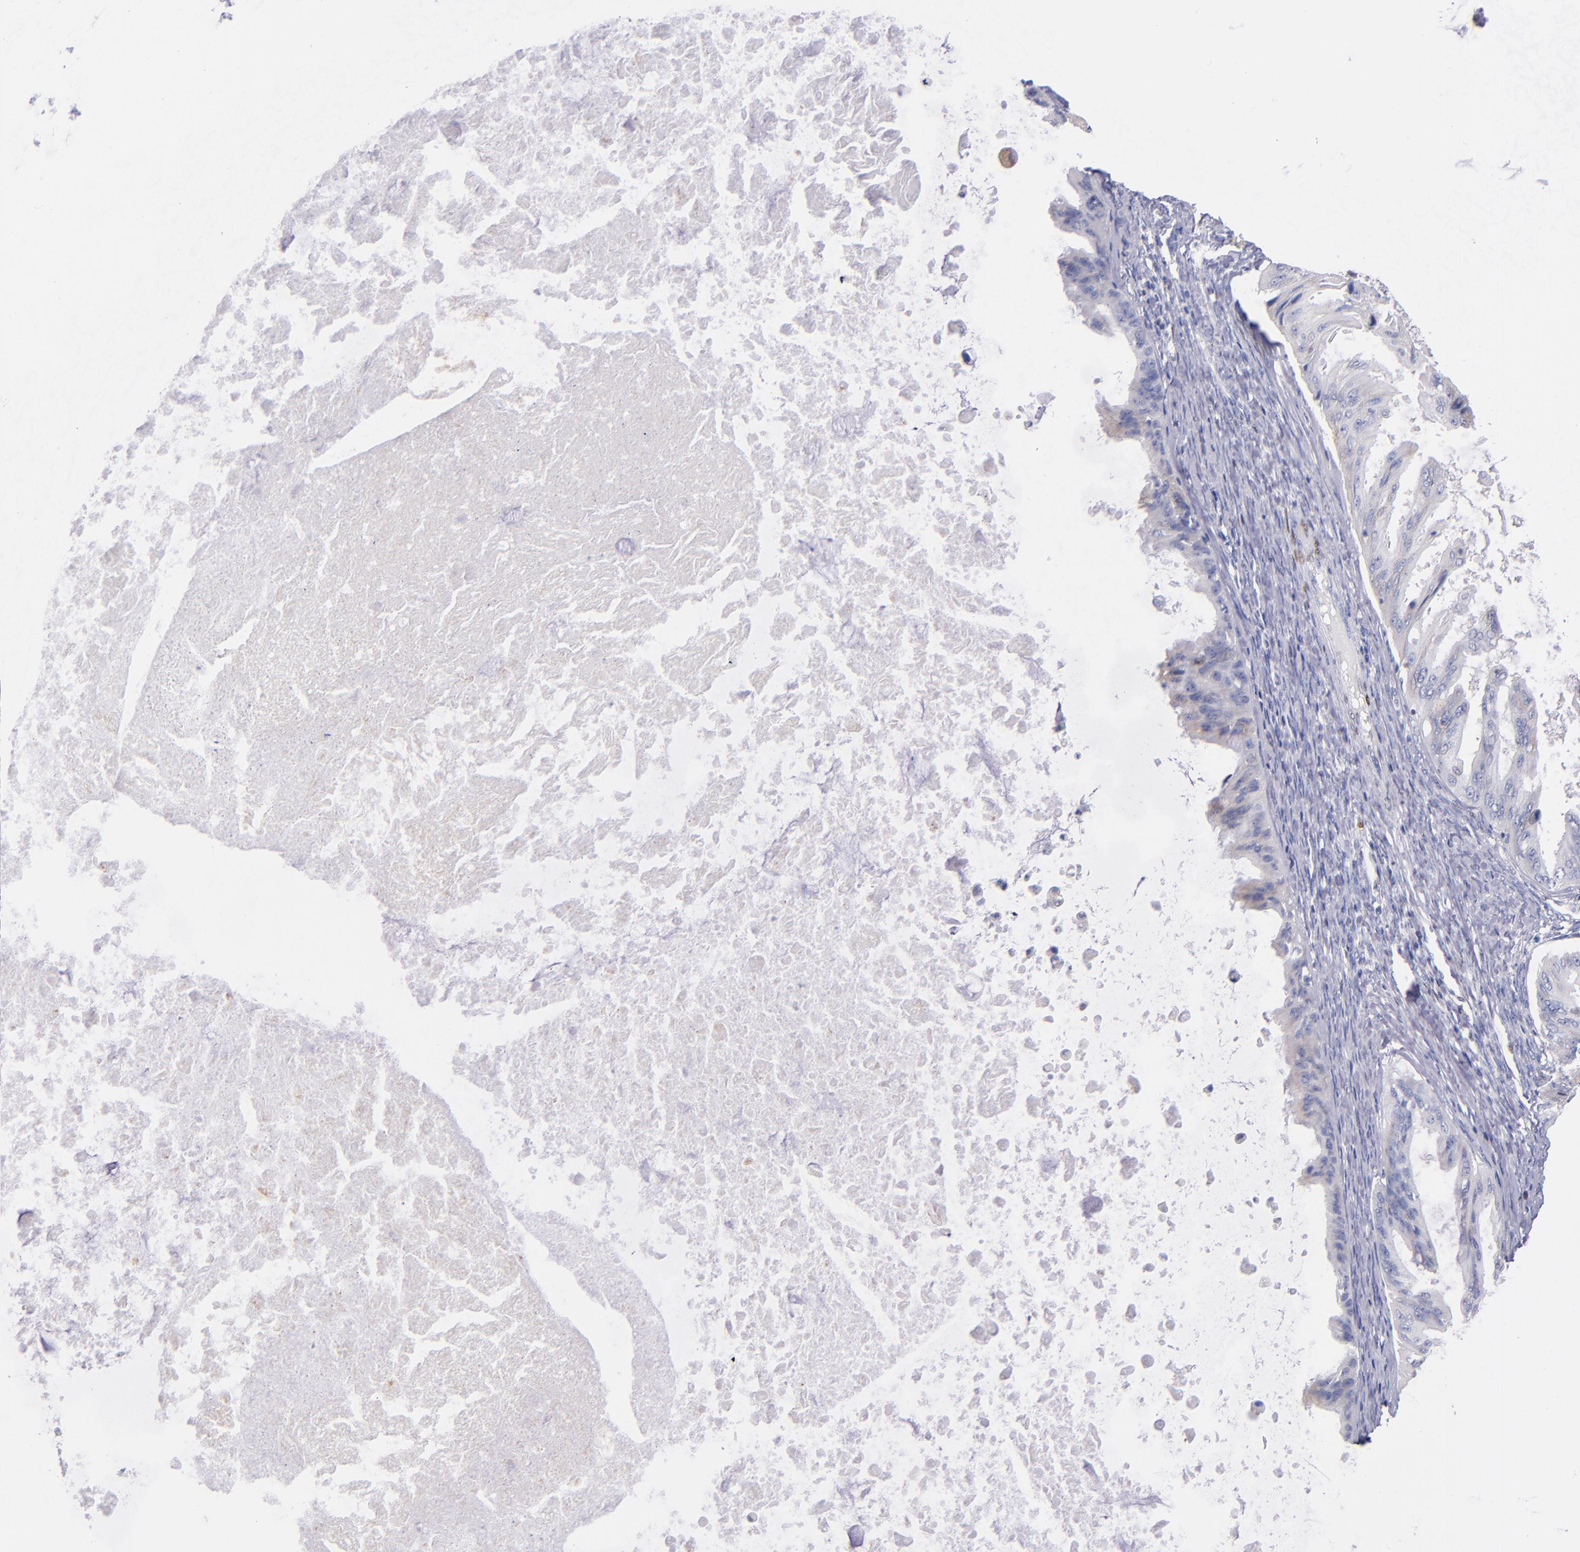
{"staining": {"intensity": "negative", "quantity": "none", "location": "none"}, "tissue": "ovarian cancer", "cell_type": "Tumor cells", "image_type": "cancer", "snomed": [{"axis": "morphology", "description": "Cystadenocarcinoma, mucinous, NOS"}, {"axis": "topography", "description": "Ovary"}], "caption": "IHC histopathology image of human ovarian cancer stained for a protein (brown), which displays no staining in tumor cells. The staining is performed using DAB brown chromogen with nuclei counter-stained in using hematoxylin.", "gene": "SRF", "patient": {"sex": "female", "age": 37}}